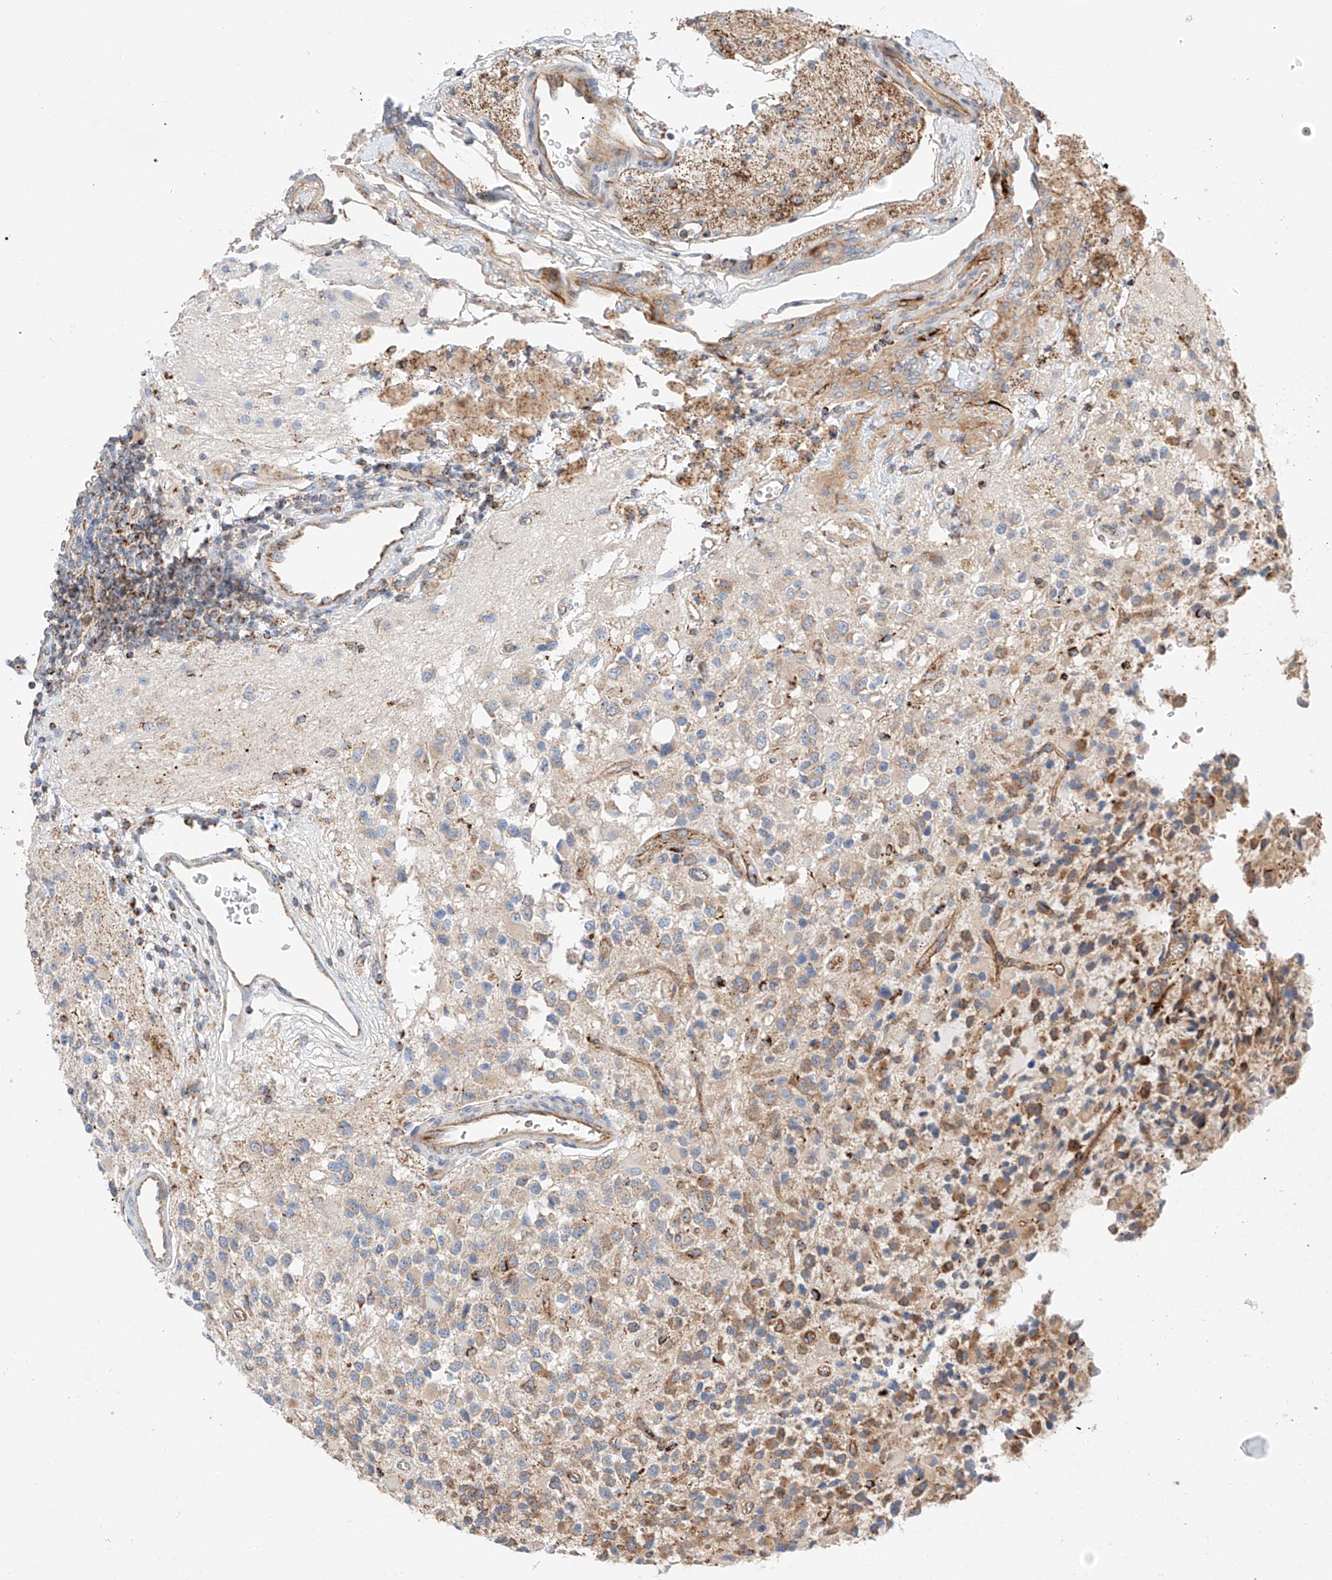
{"staining": {"intensity": "moderate", "quantity": "25%-75%", "location": "cytoplasmic/membranous"}, "tissue": "glioma", "cell_type": "Tumor cells", "image_type": "cancer", "snomed": [{"axis": "morphology", "description": "Glioma, malignant, High grade"}, {"axis": "topography", "description": "Brain"}], "caption": "Immunohistochemical staining of glioma displays medium levels of moderate cytoplasmic/membranous positivity in about 25%-75% of tumor cells. The staining is performed using DAB brown chromogen to label protein expression. The nuclei are counter-stained blue using hematoxylin.", "gene": "RUSC1", "patient": {"sex": "male", "age": 34}}